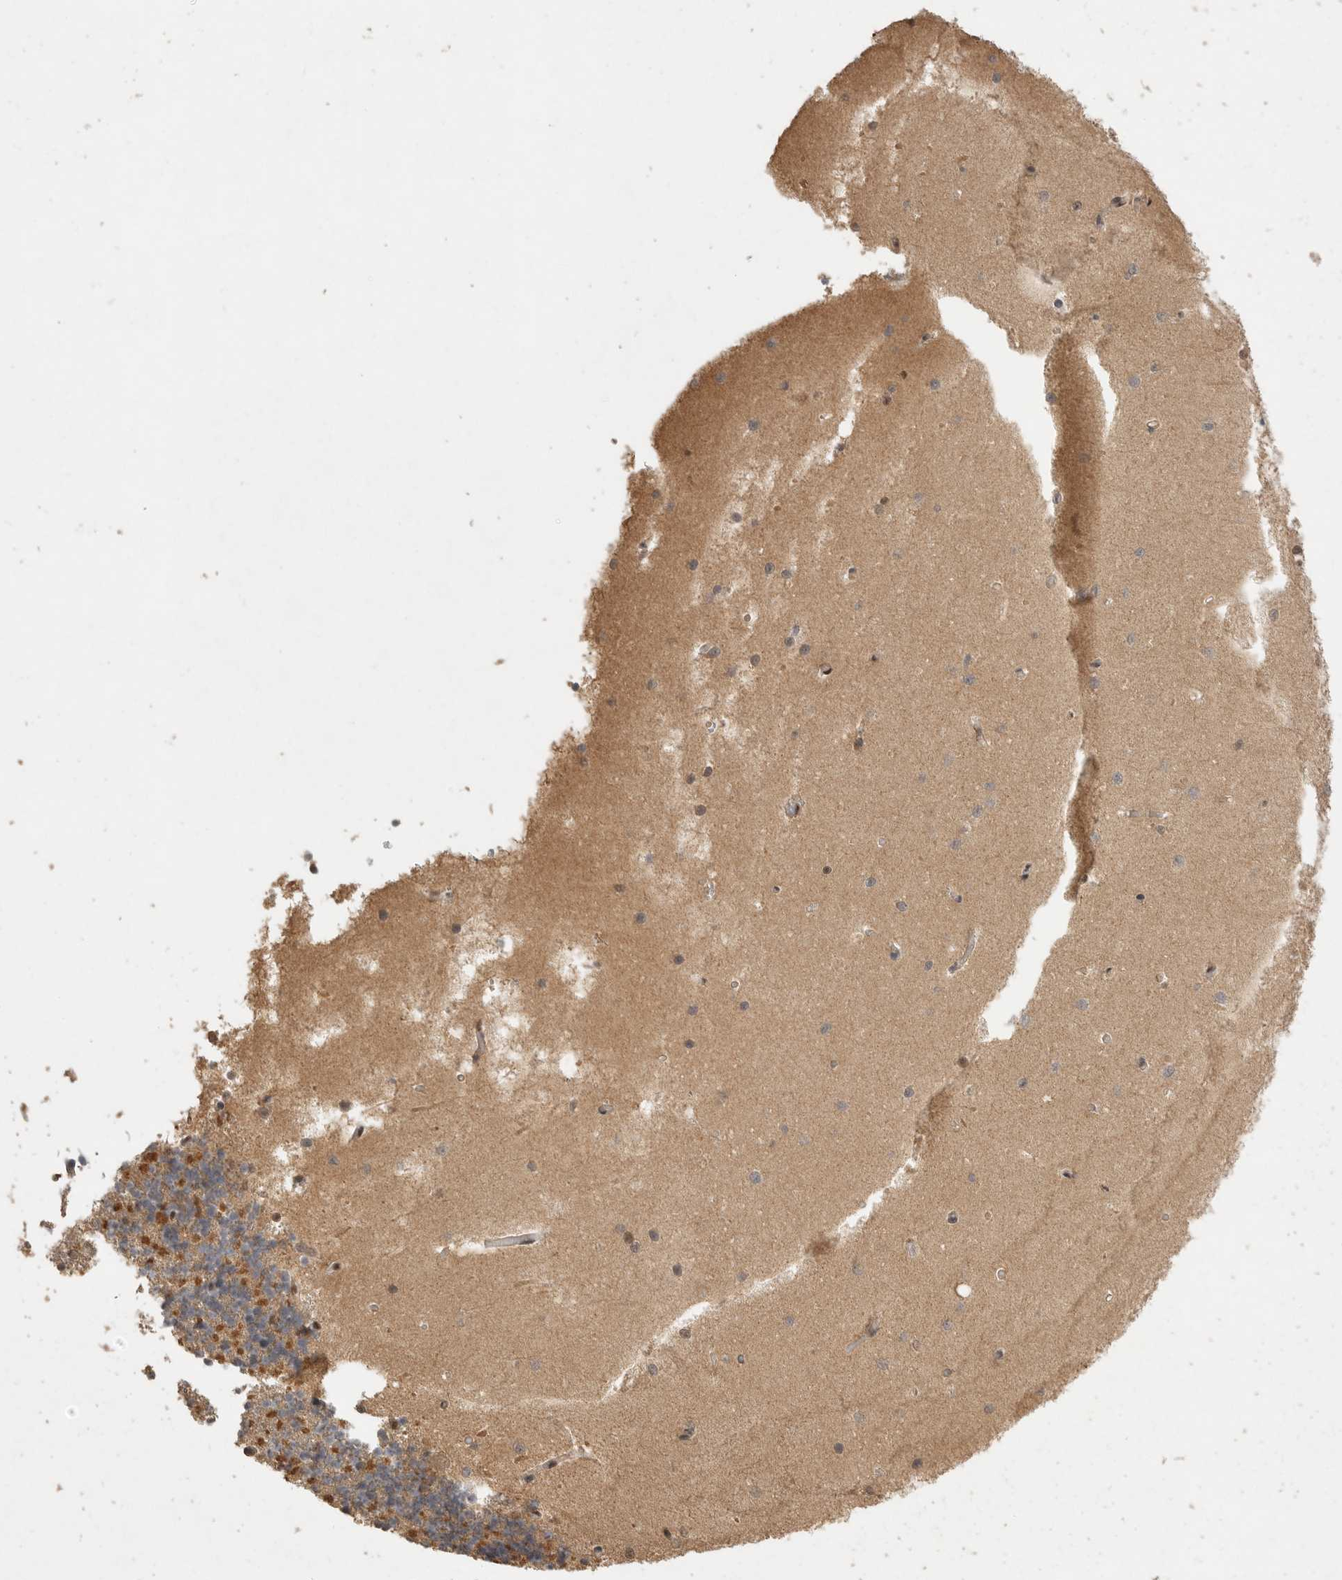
{"staining": {"intensity": "weak", "quantity": "25%-75%", "location": "cytoplasmic/membranous"}, "tissue": "cerebellum", "cell_type": "Cells in granular layer", "image_type": "normal", "snomed": [{"axis": "morphology", "description": "Normal tissue, NOS"}, {"axis": "topography", "description": "Cerebellum"}], "caption": "Cerebellum stained for a protein (brown) exhibits weak cytoplasmic/membranous positive staining in about 25%-75% of cells in granular layer.", "gene": "DFFA", "patient": {"sex": "male", "age": 37}}